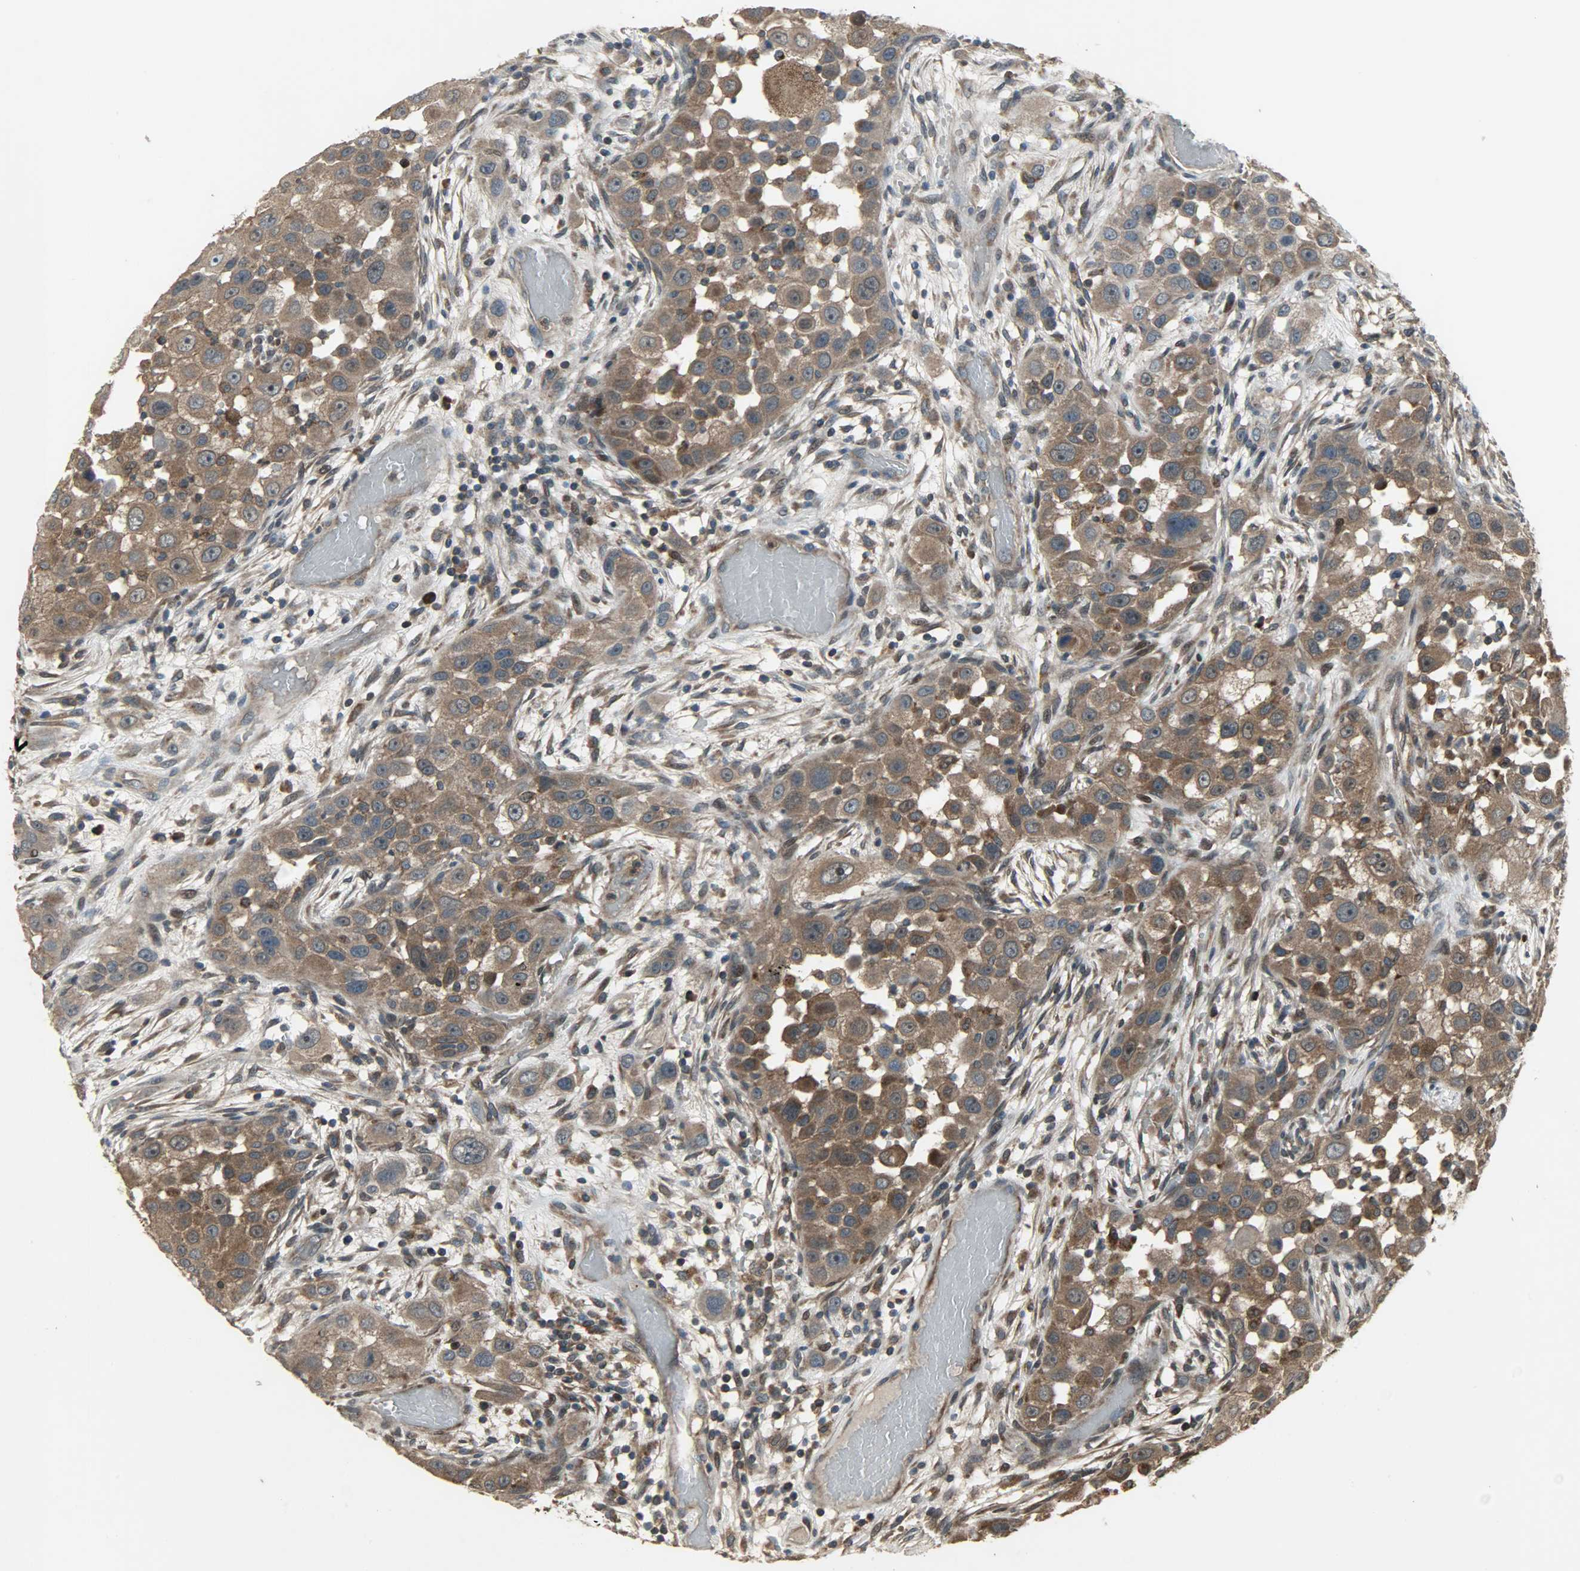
{"staining": {"intensity": "strong", "quantity": ">75%", "location": "cytoplasmic/membranous"}, "tissue": "head and neck cancer", "cell_type": "Tumor cells", "image_type": "cancer", "snomed": [{"axis": "morphology", "description": "Carcinoma, NOS"}, {"axis": "topography", "description": "Head-Neck"}], "caption": "About >75% of tumor cells in human head and neck cancer (carcinoma) show strong cytoplasmic/membranous protein positivity as visualized by brown immunohistochemical staining.", "gene": "AMT", "patient": {"sex": "male", "age": 87}}